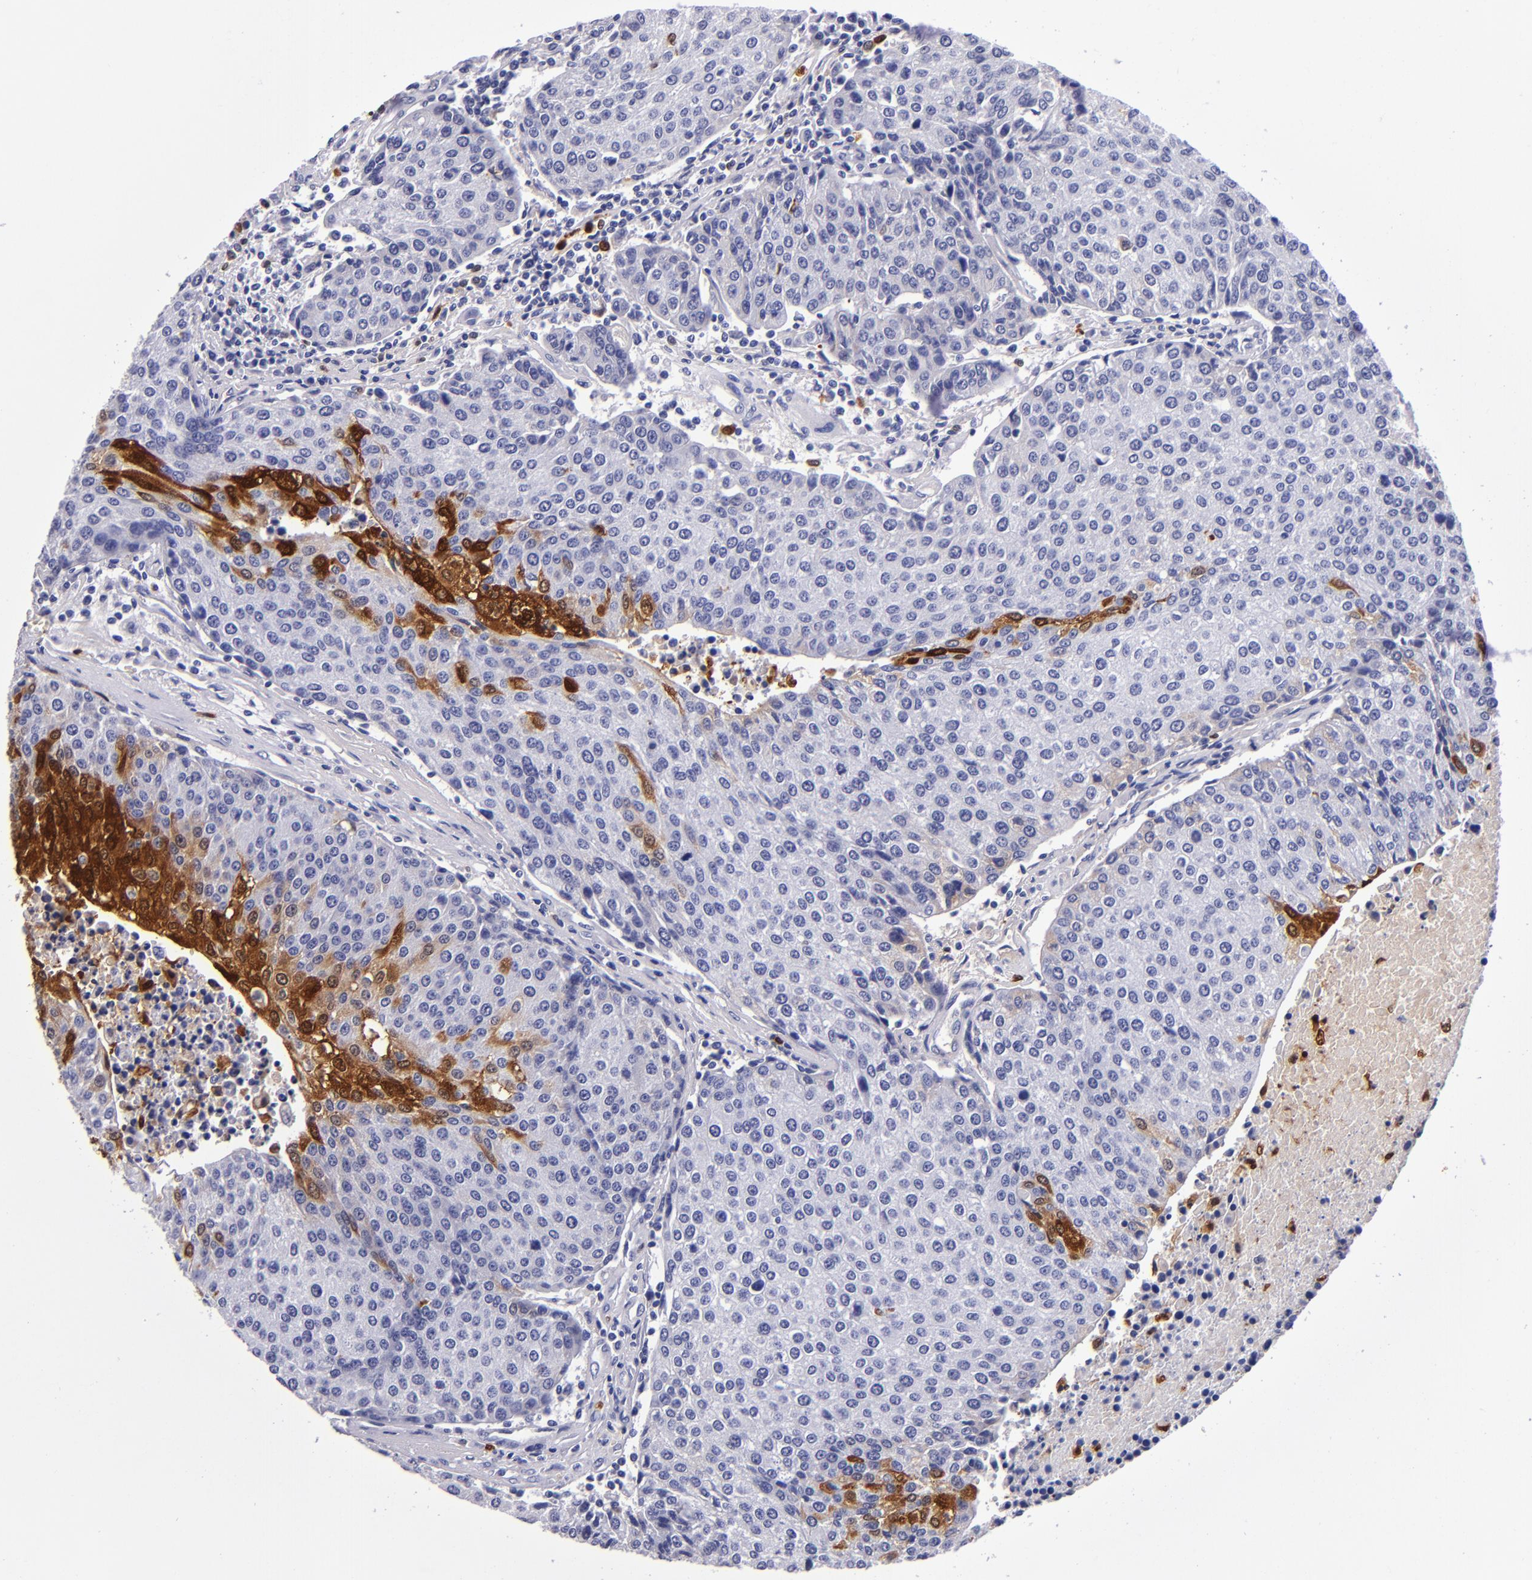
{"staining": {"intensity": "strong", "quantity": "<25%", "location": "cytoplasmic/membranous,nuclear"}, "tissue": "urothelial cancer", "cell_type": "Tumor cells", "image_type": "cancer", "snomed": [{"axis": "morphology", "description": "Urothelial carcinoma, High grade"}, {"axis": "topography", "description": "Urinary bladder"}], "caption": "Protein expression analysis of urothelial carcinoma (high-grade) shows strong cytoplasmic/membranous and nuclear staining in about <25% of tumor cells.", "gene": "S100A8", "patient": {"sex": "female", "age": 85}}